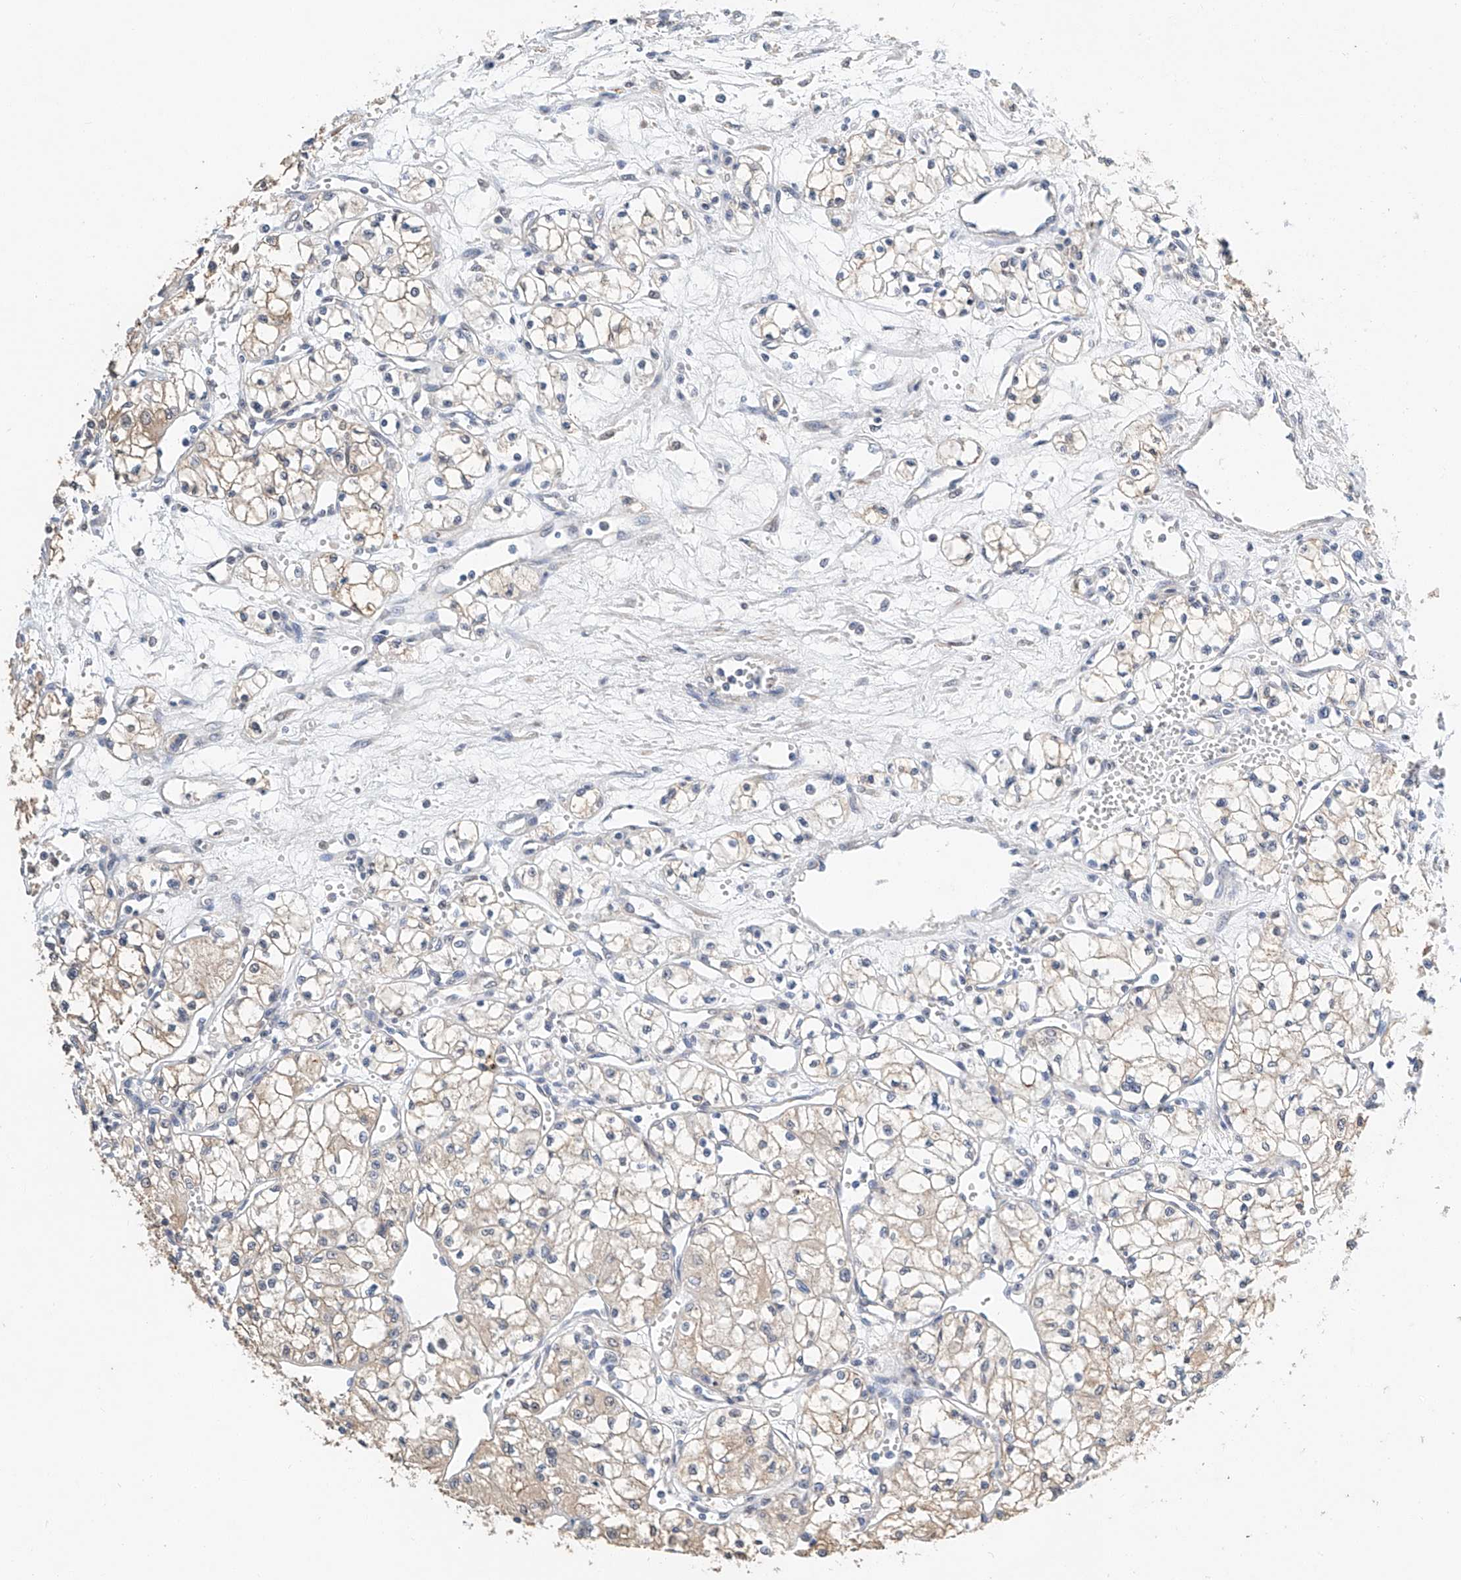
{"staining": {"intensity": "weak", "quantity": "<25%", "location": "cytoplasmic/membranous"}, "tissue": "renal cancer", "cell_type": "Tumor cells", "image_type": "cancer", "snomed": [{"axis": "morphology", "description": "Normal tissue, NOS"}, {"axis": "morphology", "description": "Adenocarcinoma, NOS"}, {"axis": "topography", "description": "Kidney"}], "caption": "Photomicrograph shows no significant protein staining in tumor cells of renal adenocarcinoma.", "gene": "CTDP1", "patient": {"sex": "male", "age": 59}}